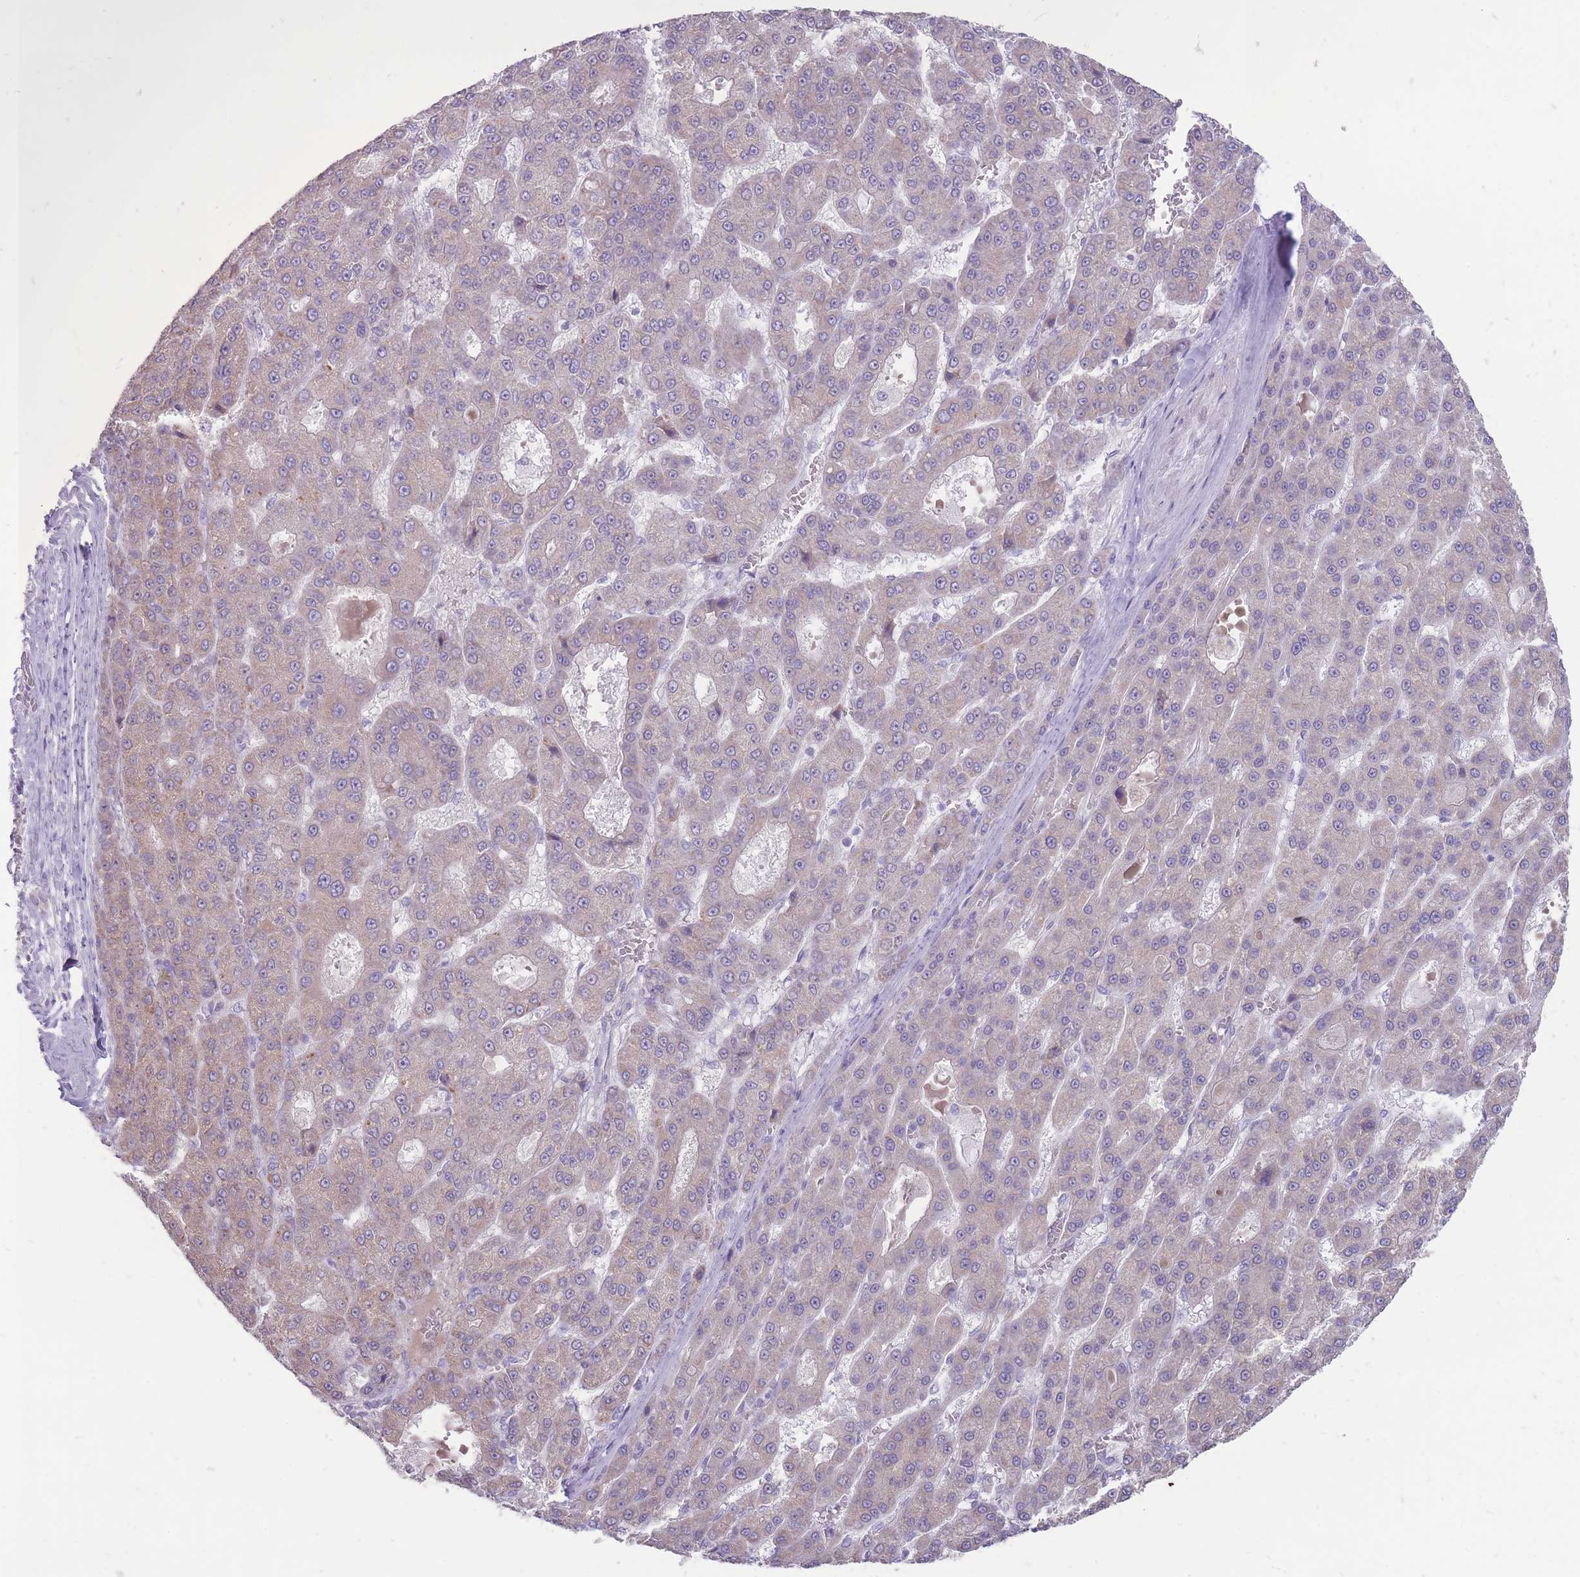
{"staining": {"intensity": "negative", "quantity": "none", "location": "none"}, "tissue": "liver cancer", "cell_type": "Tumor cells", "image_type": "cancer", "snomed": [{"axis": "morphology", "description": "Carcinoma, Hepatocellular, NOS"}, {"axis": "topography", "description": "Liver"}], "caption": "IHC histopathology image of human liver cancer stained for a protein (brown), which exhibits no staining in tumor cells.", "gene": "ERICH4", "patient": {"sex": "male", "age": 70}}